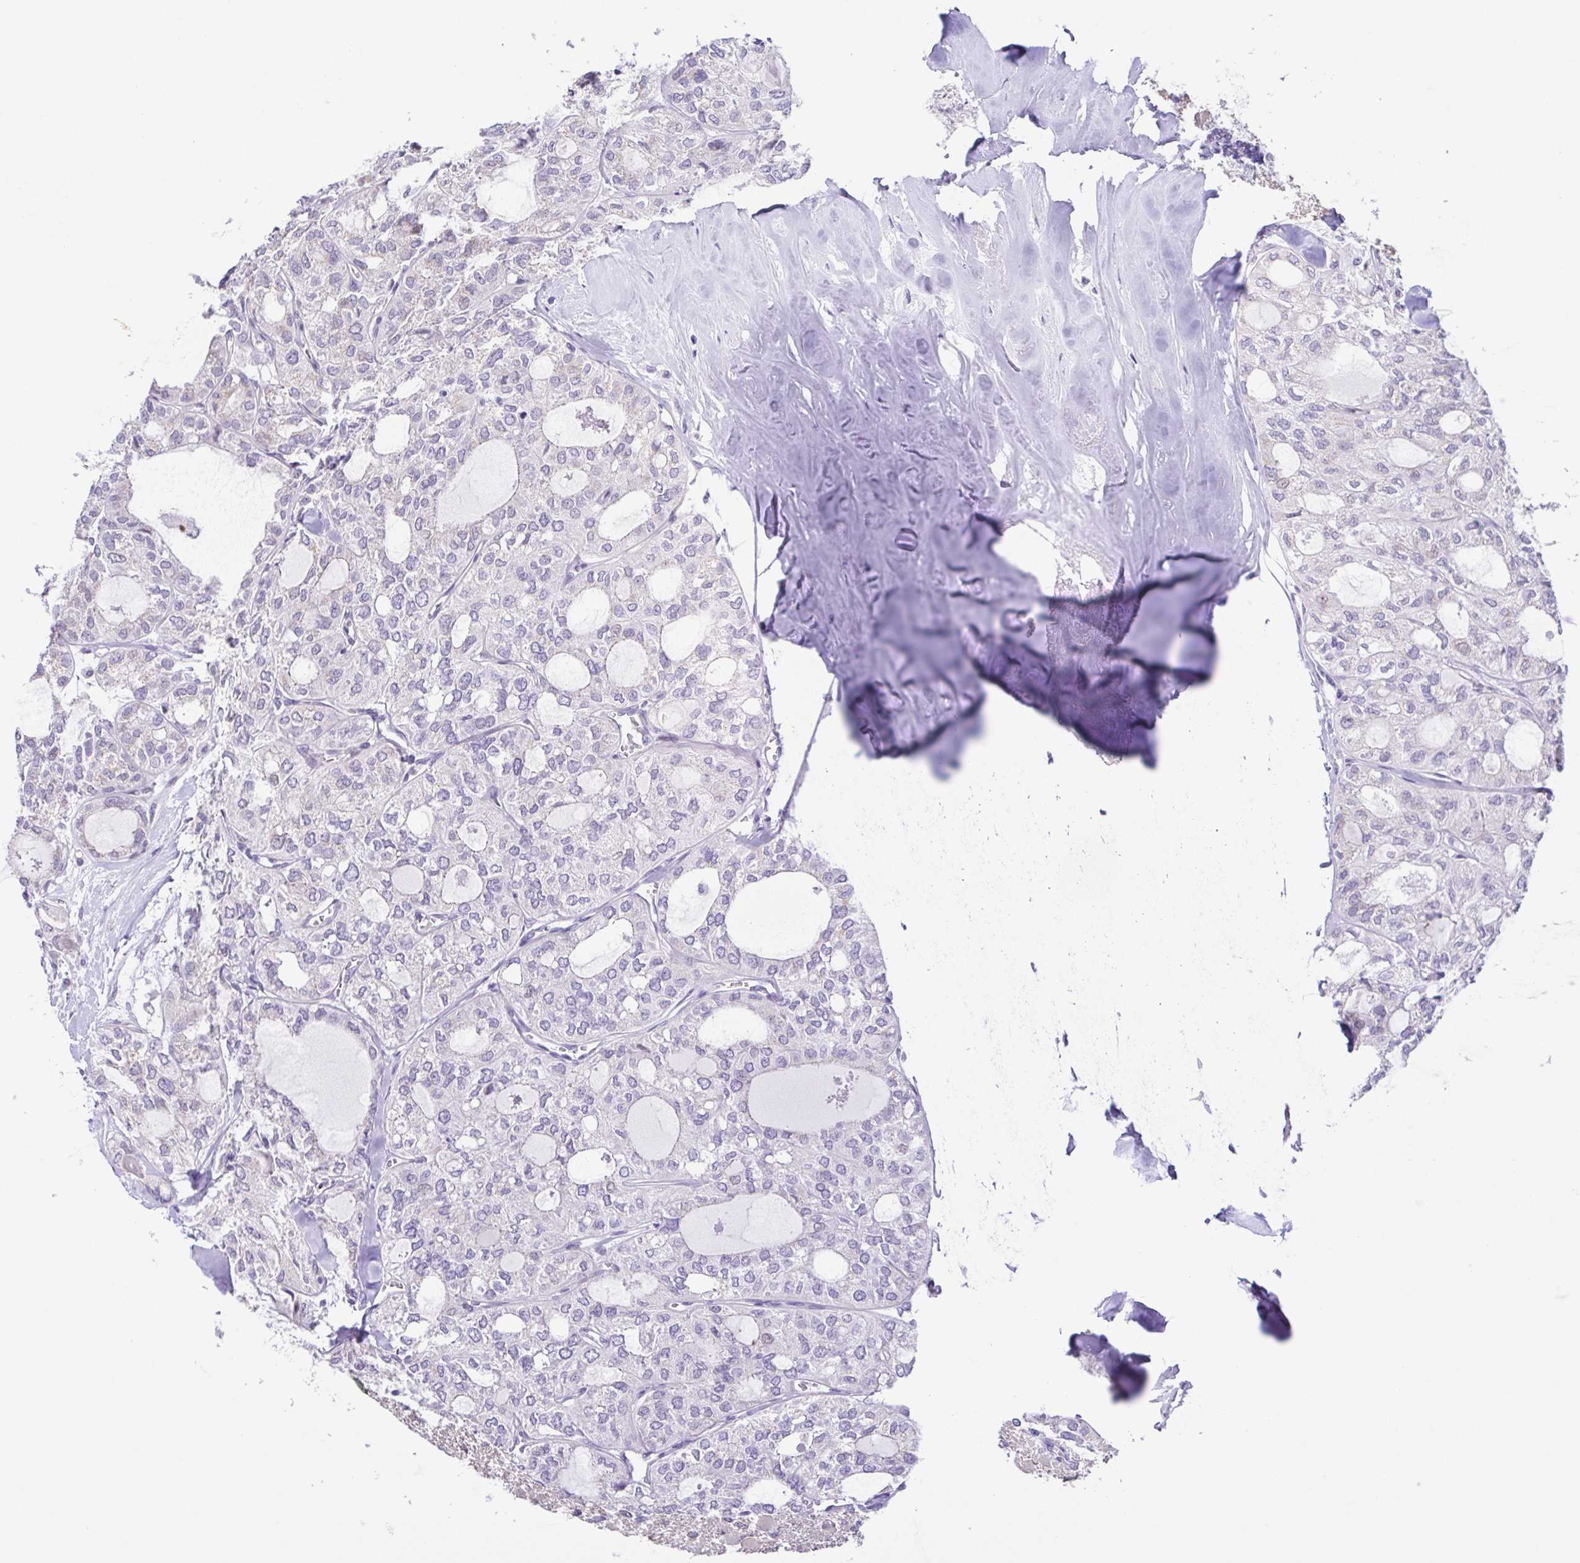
{"staining": {"intensity": "negative", "quantity": "none", "location": "none"}, "tissue": "thyroid cancer", "cell_type": "Tumor cells", "image_type": "cancer", "snomed": [{"axis": "morphology", "description": "Follicular adenoma carcinoma, NOS"}, {"axis": "topography", "description": "Thyroid gland"}], "caption": "There is no significant staining in tumor cells of thyroid cancer (follicular adenoma carcinoma).", "gene": "TGM3", "patient": {"sex": "male", "age": 75}}